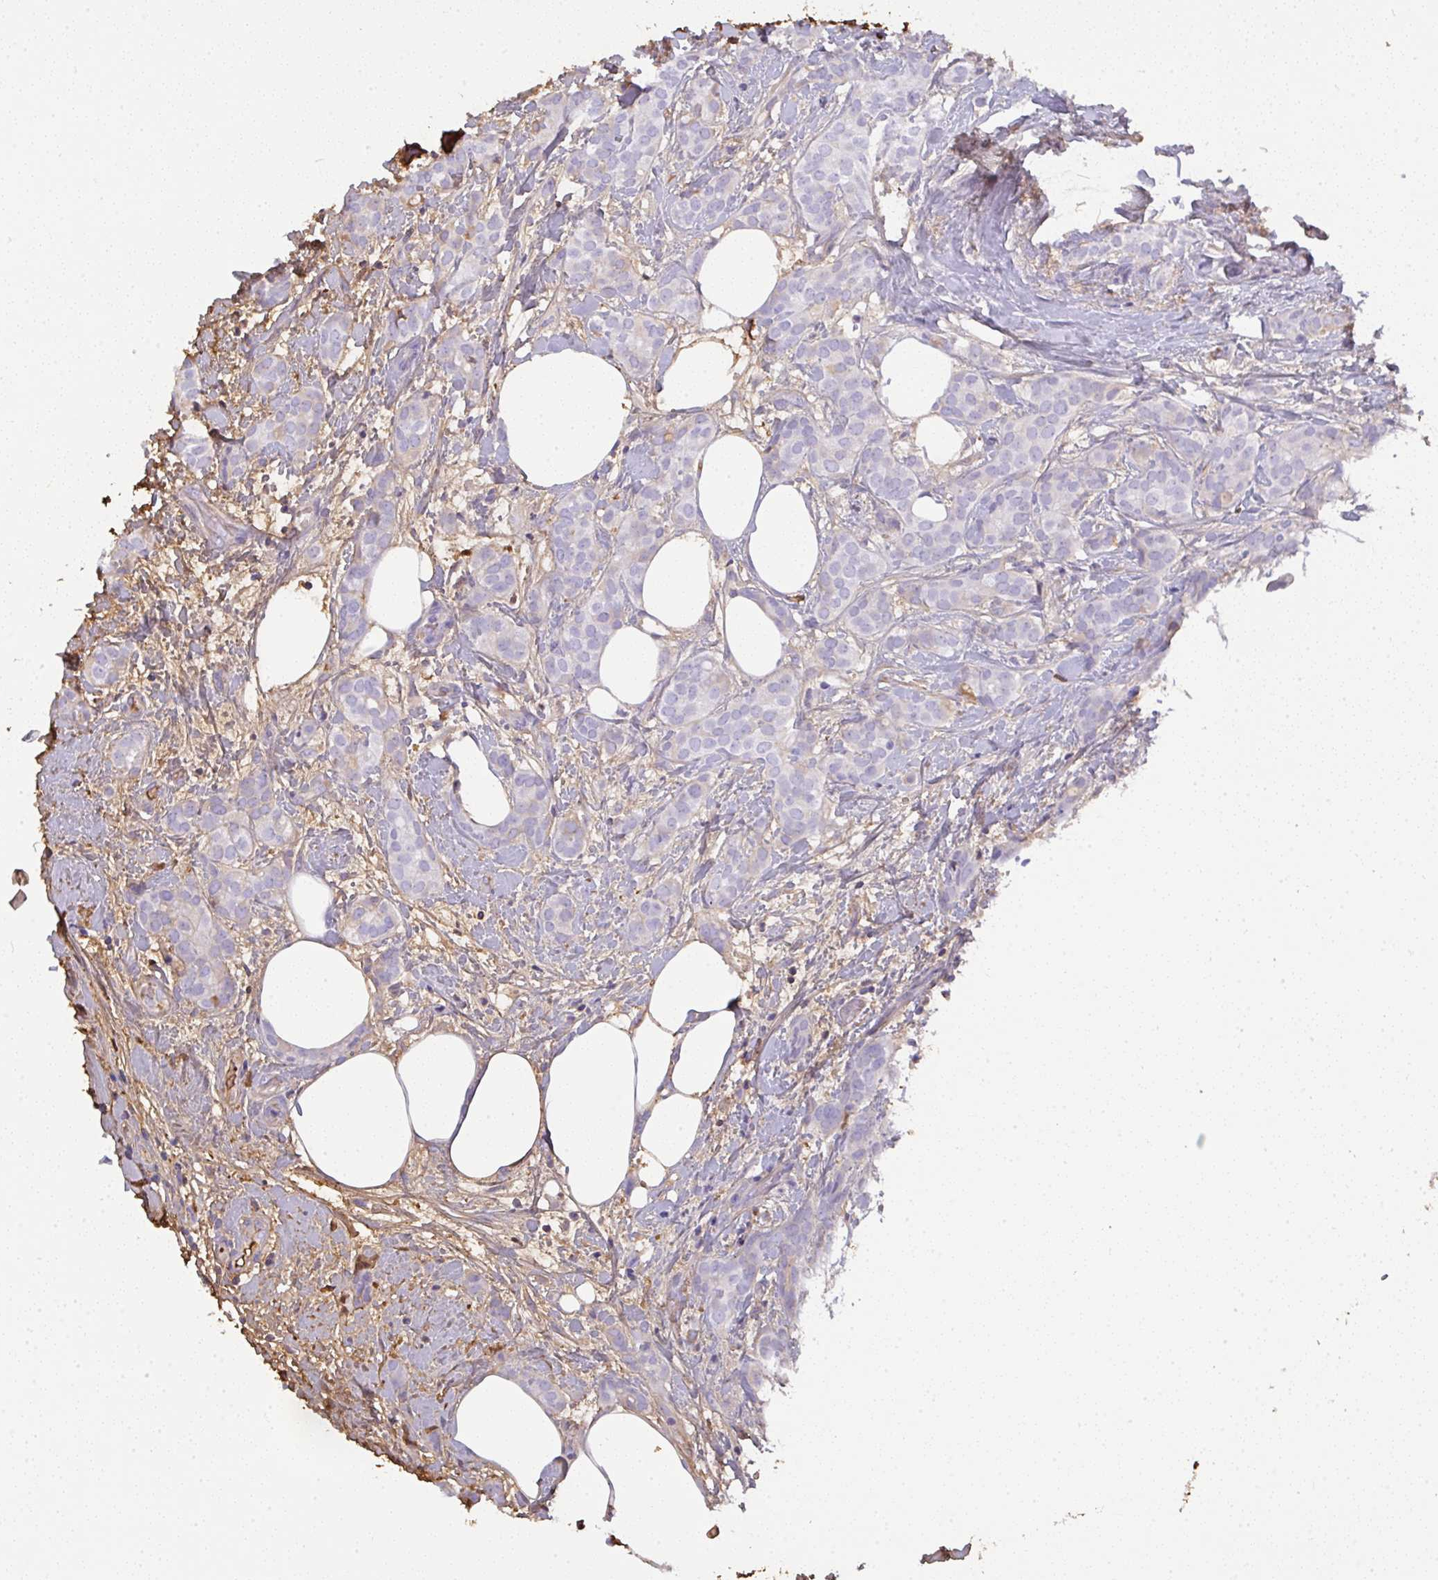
{"staining": {"intensity": "weak", "quantity": "<25%", "location": "cytoplasmic/membranous"}, "tissue": "breast cancer", "cell_type": "Tumor cells", "image_type": "cancer", "snomed": [{"axis": "morphology", "description": "Duct carcinoma"}, {"axis": "topography", "description": "Breast"}], "caption": "Human infiltrating ductal carcinoma (breast) stained for a protein using immunohistochemistry (IHC) reveals no staining in tumor cells.", "gene": "SMYD5", "patient": {"sex": "female", "age": 73}}